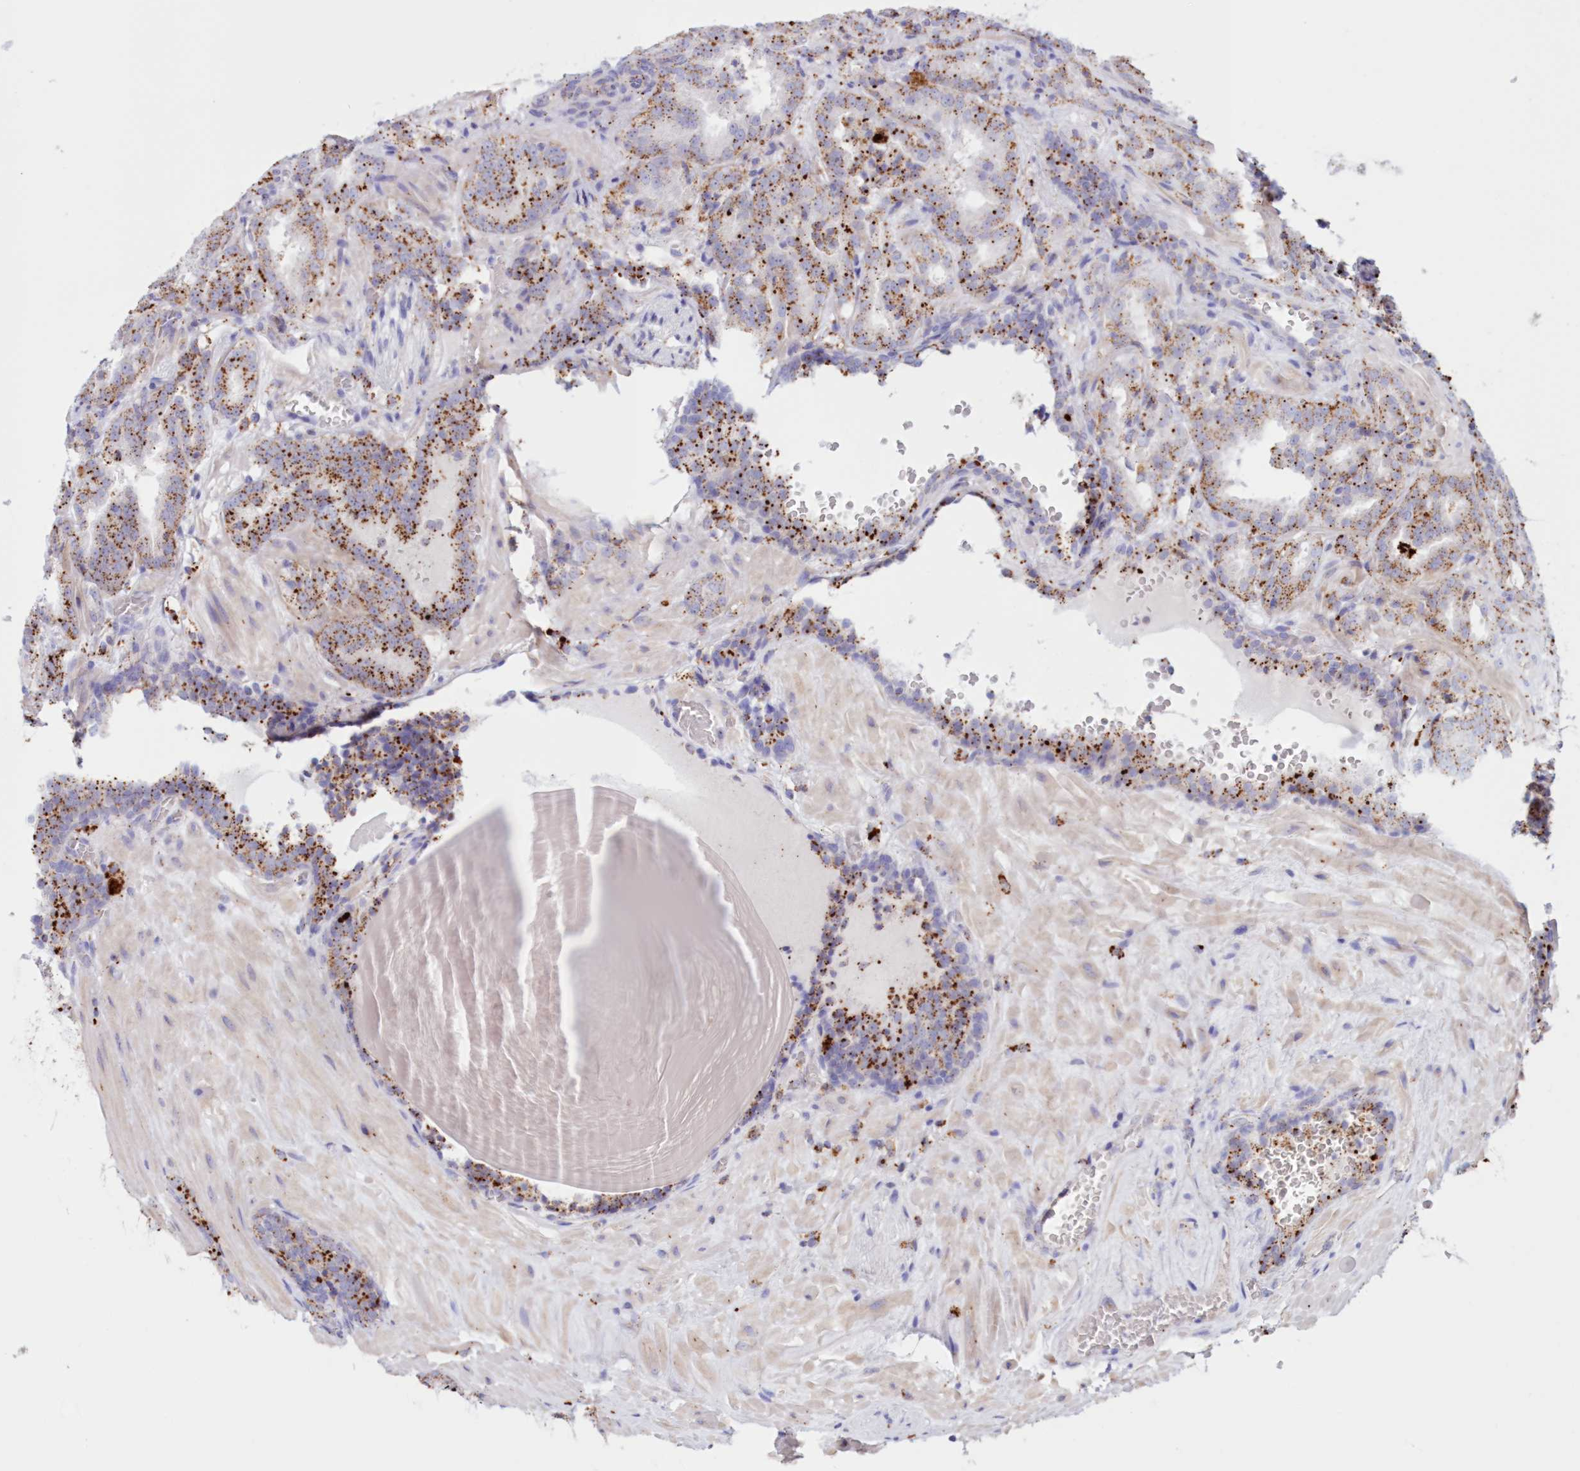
{"staining": {"intensity": "moderate", "quantity": ">75%", "location": "cytoplasmic/membranous"}, "tissue": "prostate cancer", "cell_type": "Tumor cells", "image_type": "cancer", "snomed": [{"axis": "morphology", "description": "Adenocarcinoma, Low grade"}, {"axis": "topography", "description": "Prostate"}], "caption": "An image of prostate adenocarcinoma (low-grade) stained for a protein exhibits moderate cytoplasmic/membranous brown staining in tumor cells.", "gene": "TPP1", "patient": {"sex": "male", "age": 69}}